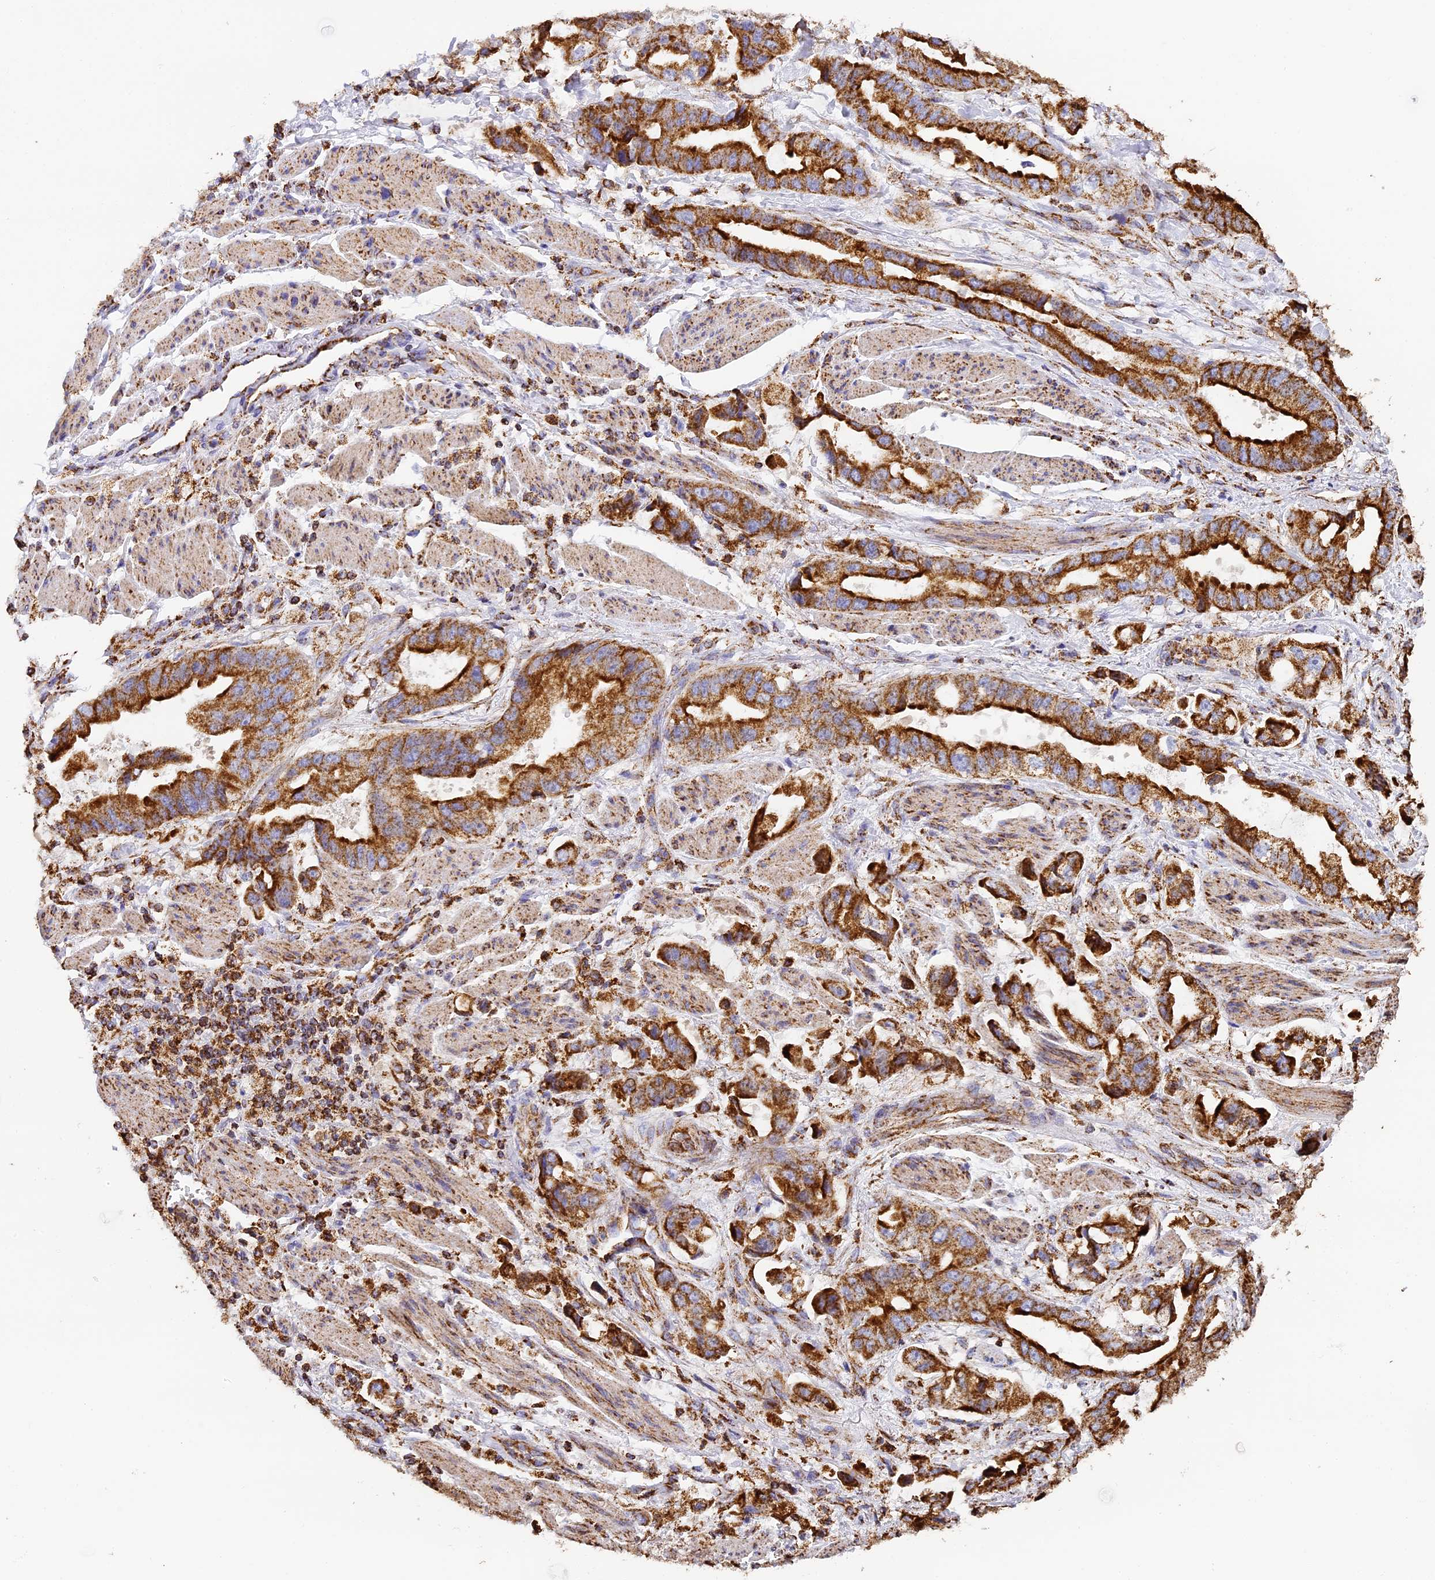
{"staining": {"intensity": "strong", "quantity": ">75%", "location": "cytoplasmic/membranous"}, "tissue": "stomach cancer", "cell_type": "Tumor cells", "image_type": "cancer", "snomed": [{"axis": "morphology", "description": "Adenocarcinoma, NOS"}, {"axis": "topography", "description": "Stomach"}], "caption": "About >75% of tumor cells in human stomach cancer display strong cytoplasmic/membranous protein staining as visualized by brown immunohistochemical staining.", "gene": "STK17A", "patient": {"sex": "male", "age": 62}}